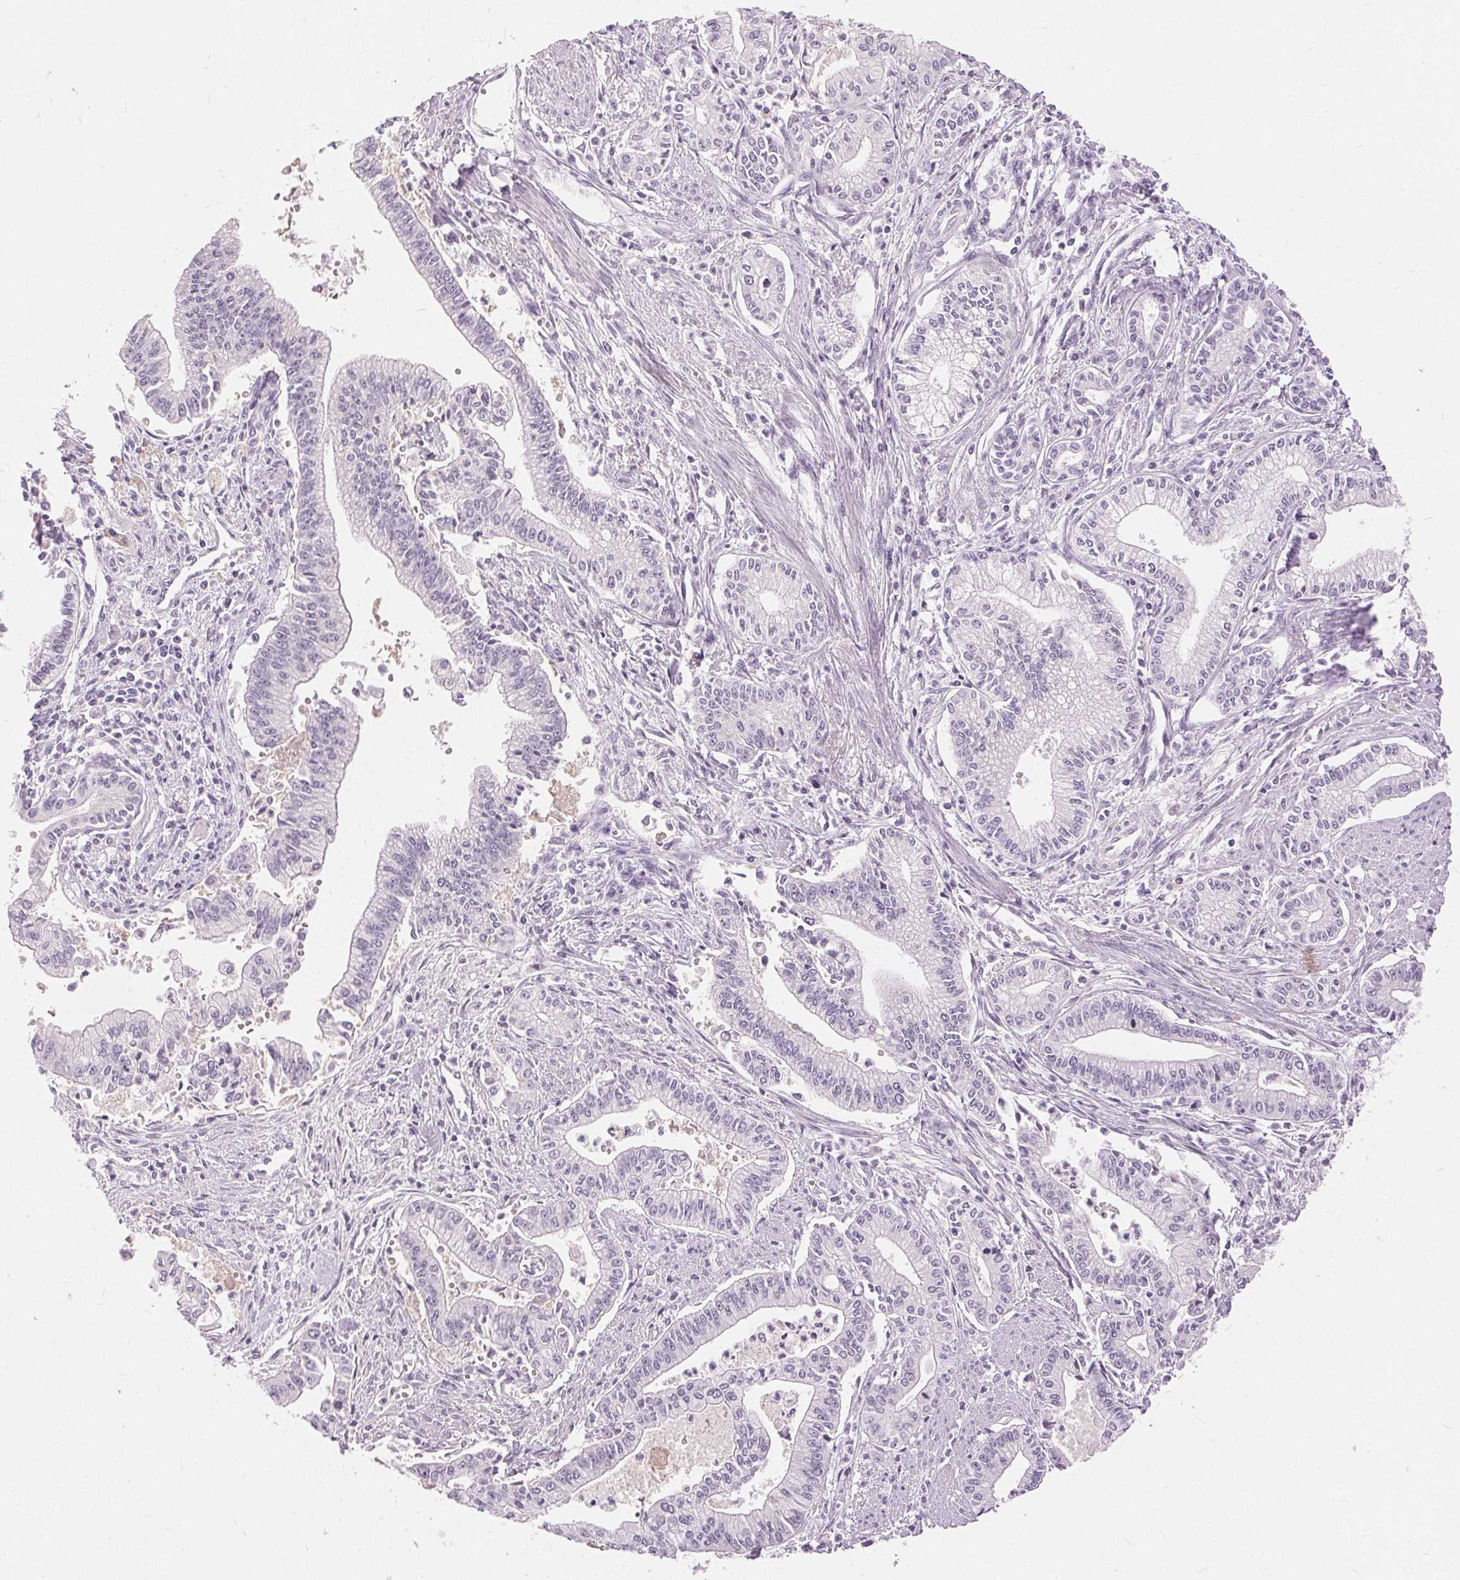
{"staining": {"intensity": "negative", "quantity": "none", "location": "none"}, "tissue": "pancreatic cancer", "cell_type": "Tumor cells", "image_type": "cancer", "snomed": [{"axis": "morphology", "description": "Adenocarcinoma, NOS"}, {"axis": "topography", "description": "Pancreas"}], "caption": "DAB (3,3'-diaminobenzidine) immunohistochemical staining of human pancreatic cancer (adenocarcinoma) shows no significant expression in tumor cells.", "gene": "DSG3", "patient": {"sex": "female", "age": 65}}